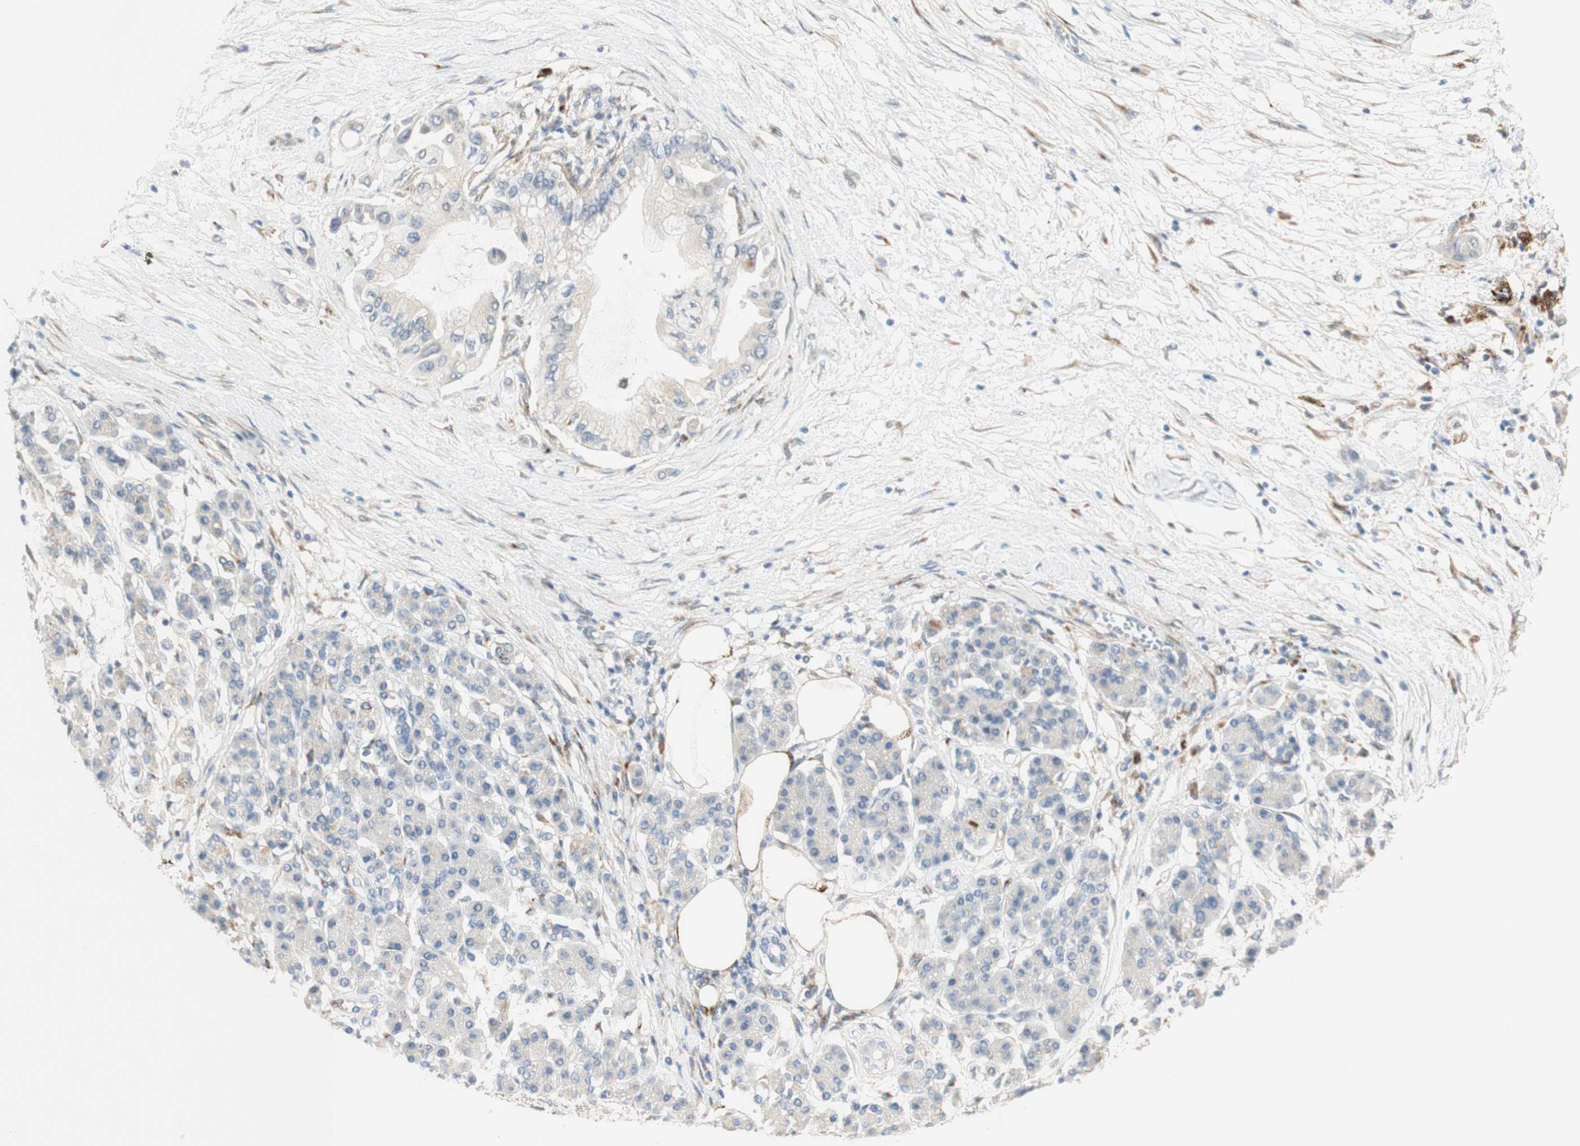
{"staining": {"intensity": "negative", "quantity": "none", "location": "none"}, "tissue": "pancreatic cancer", "cell_type": "Tumor cells", "image_type": "cancer", "snomed": [{"axis": "morphology", "description": "Adenocarcinoma, NOS"}, {"axis": "morphology", "description": "Adenocarcinoma, metastatic, NOS"}, {"axis": "topography", "description": "Lymph node"}, {"axis": "topography", "description": "Pancreas"}, {"axis": "topography", "description": "Duodenum"}], "caption": "Image shows no significant protein positivity in tumor cells of adenocarcinoma (pancreatic).", "gene": "GAPT", "patient": {"sex": "female", "age": 64}}